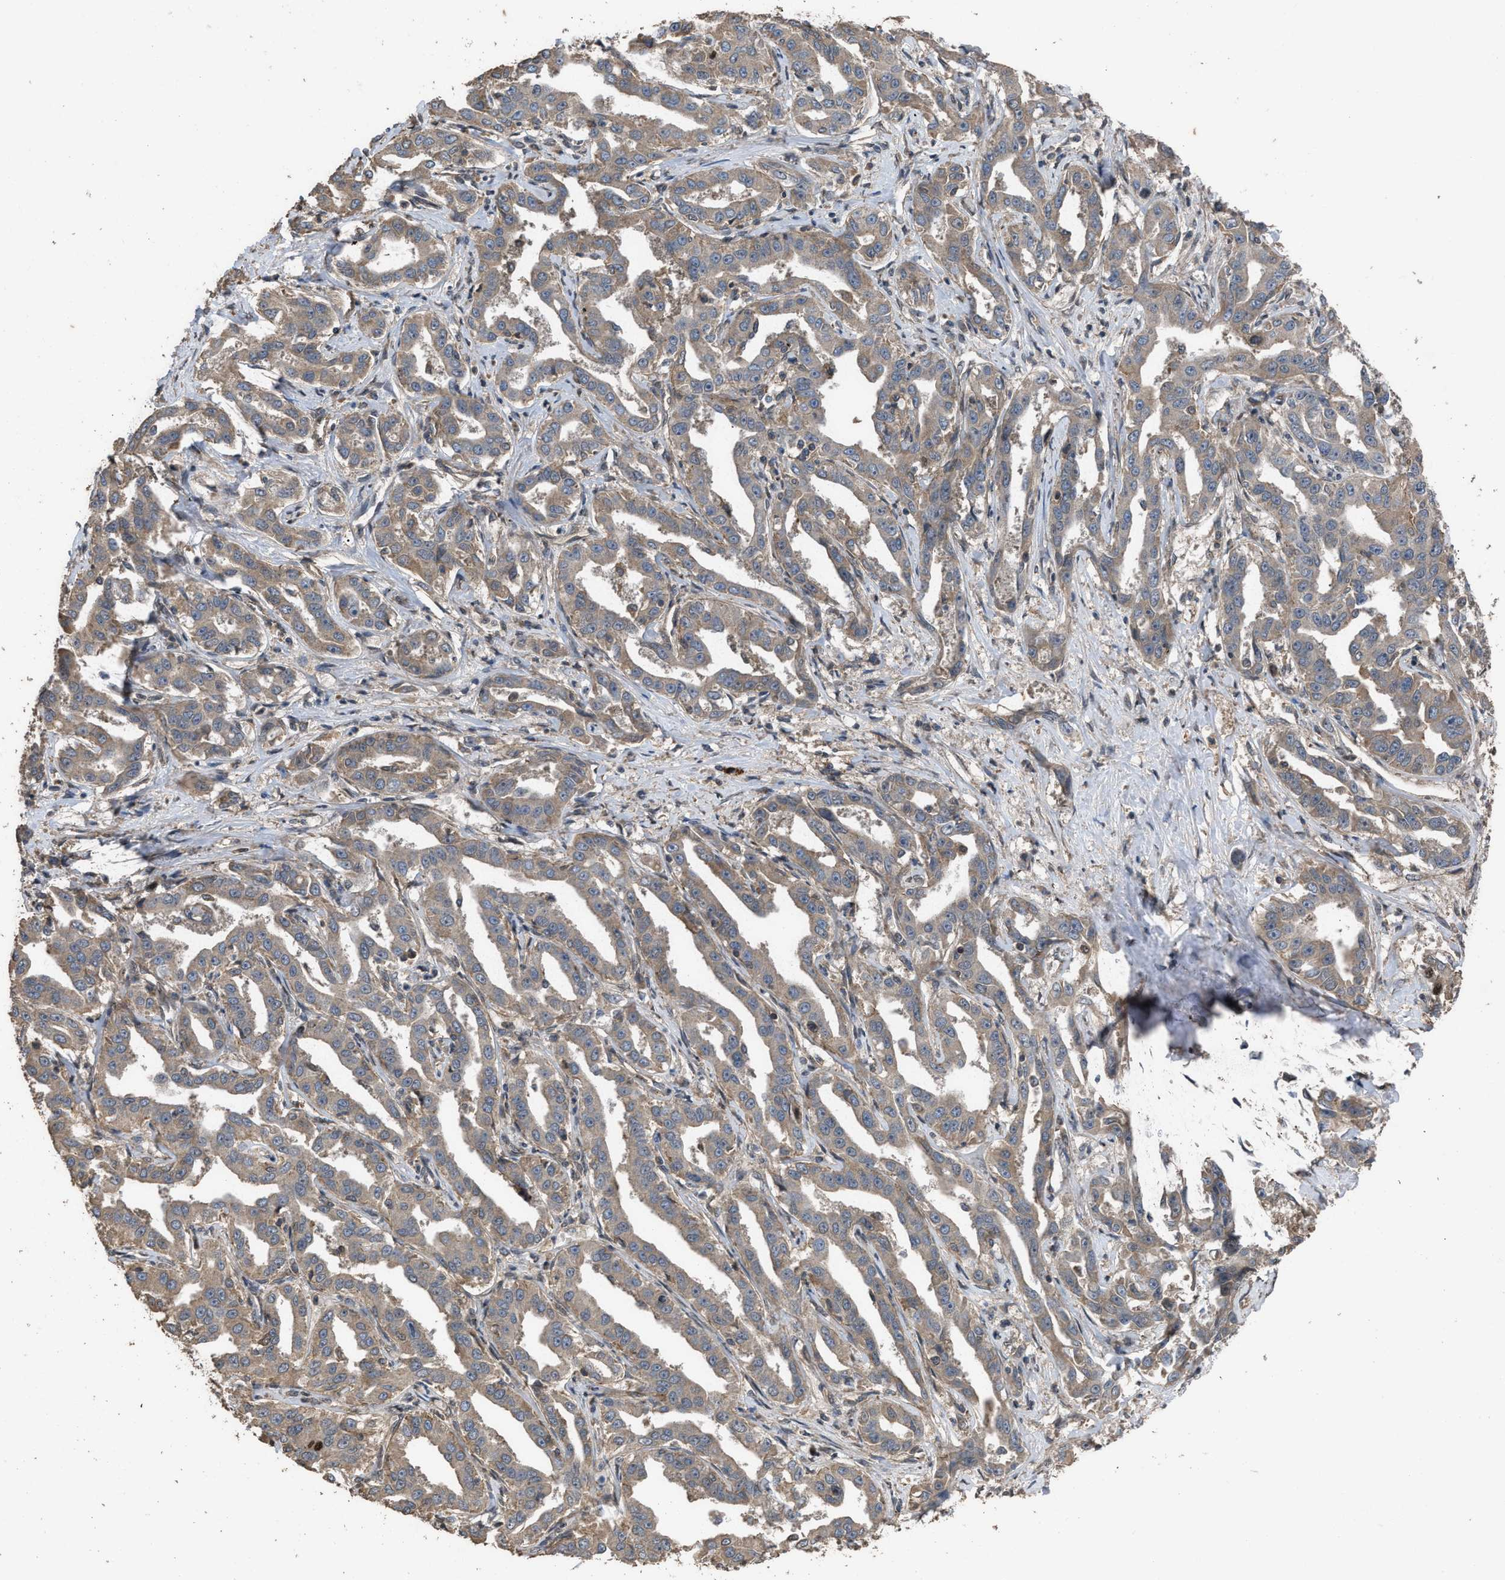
{"staining": {"intensity": "moderate", "quantity": ">75%", "location": "cytoplasmic/membranous"}, "tissue": "liver cancer", "cell_type": "Tumor cells", "image_type": "cancer", "snomed": [{"axis": "morphology", "description": "Cholangiocarcinoma"}, {"axis": "topography", "description": "Liver"}], "caption": "Cholangiocarcinoma (liver) stained with IHC demonstrates moderate cytoplasmic/membranous positivity in approximately >75% of tumor cells.", "gene": "UTRN", "patient": {"sex": "male", "age": 59}}